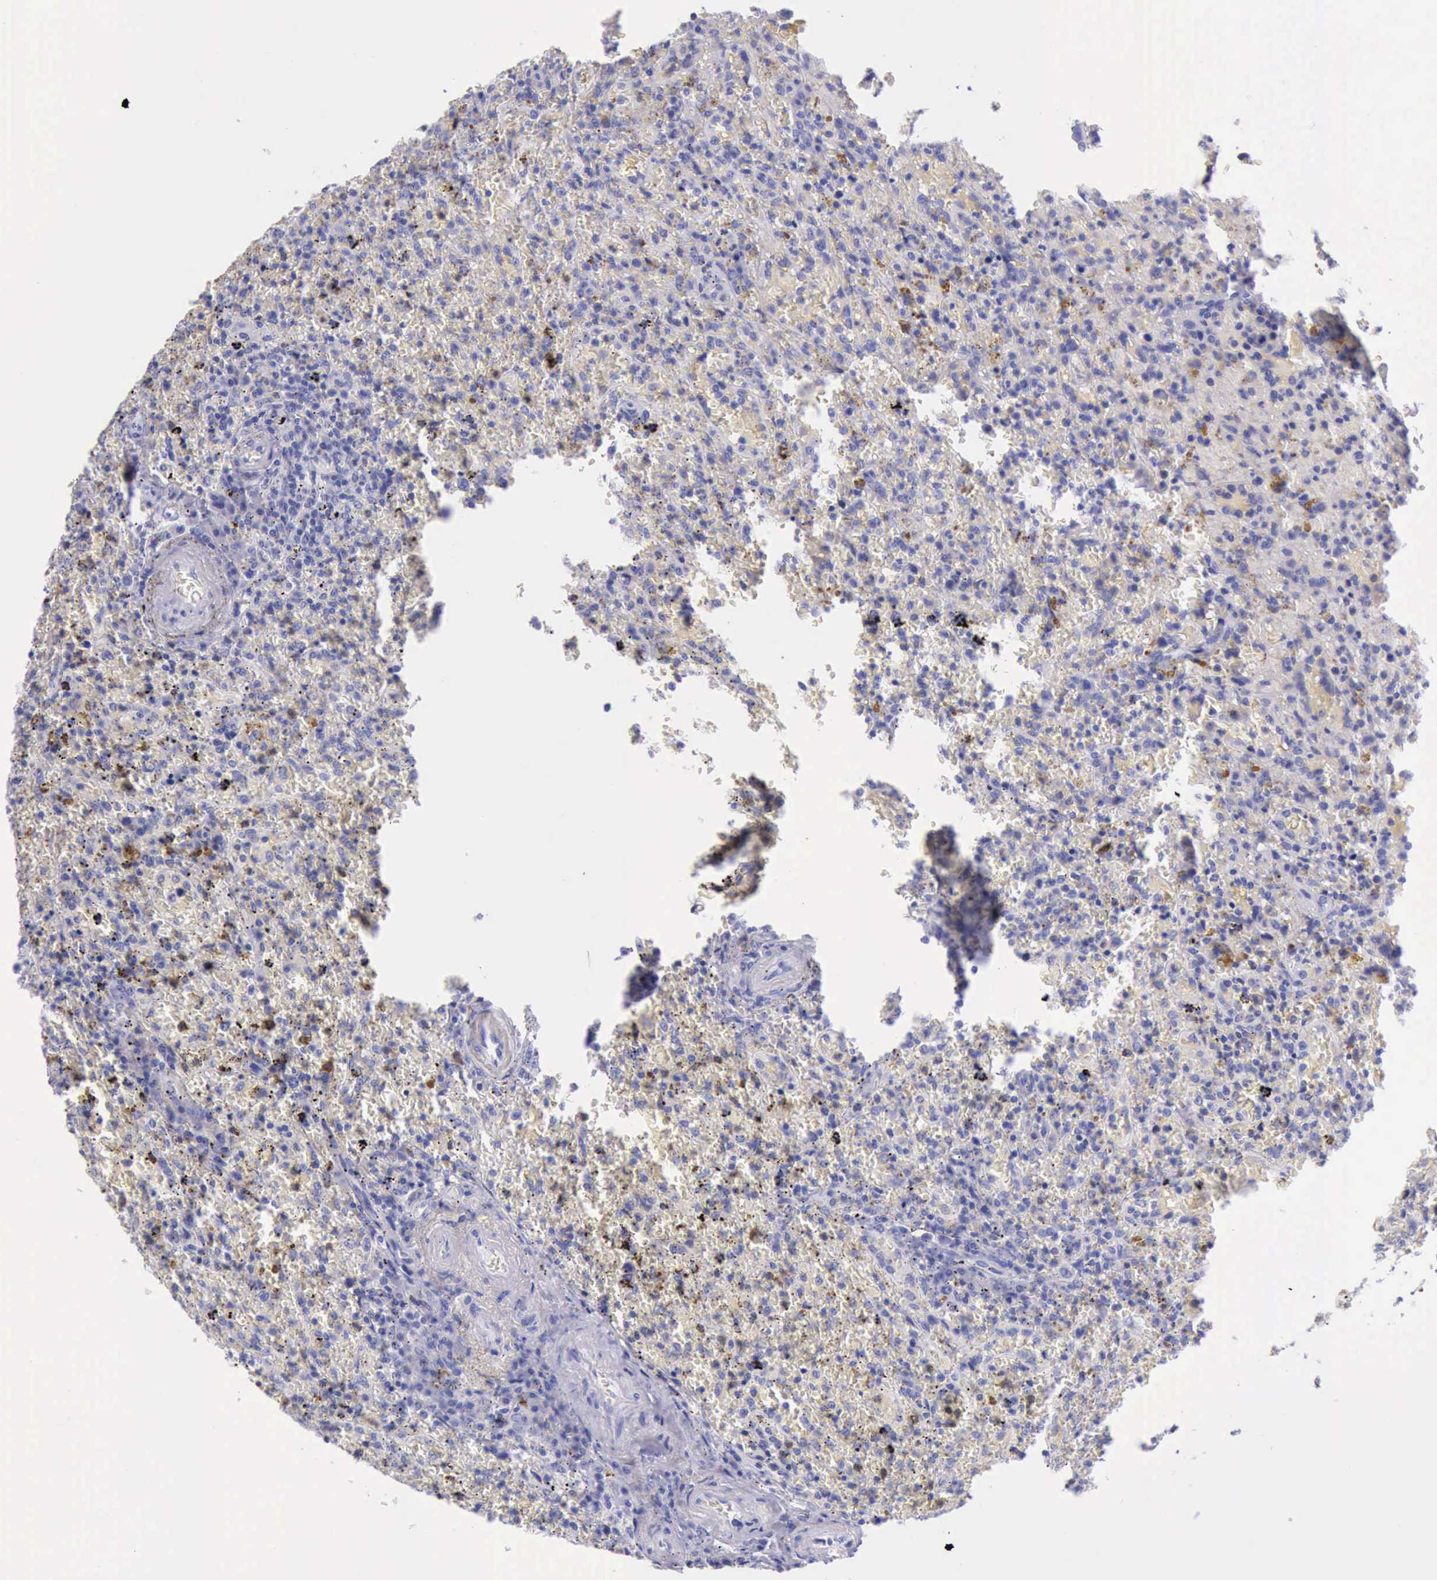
{"staining": {"intensity": "negative", "quantity": "none", "location": "none"}, "tissue": "lymphoma", "cell_type": "Tumor cells", "image_type": "cancer", "snomed": [{"axis": "morphology", "description": "Malignant lymphoma, non-Hodgkin's type, High grade"}, {"axis": "topography", "description": "Spleen"}, {"axis": "topography", "description": "Lymph node"}], "caption": "Immunohistochemical staining of human lymphoma reveals no significant expression in tumor cells. (Brightfield microscopy of DAB IHC at high magnification).", "gene": "KRT8", "patient": {"sex": "female", "age": 70}}